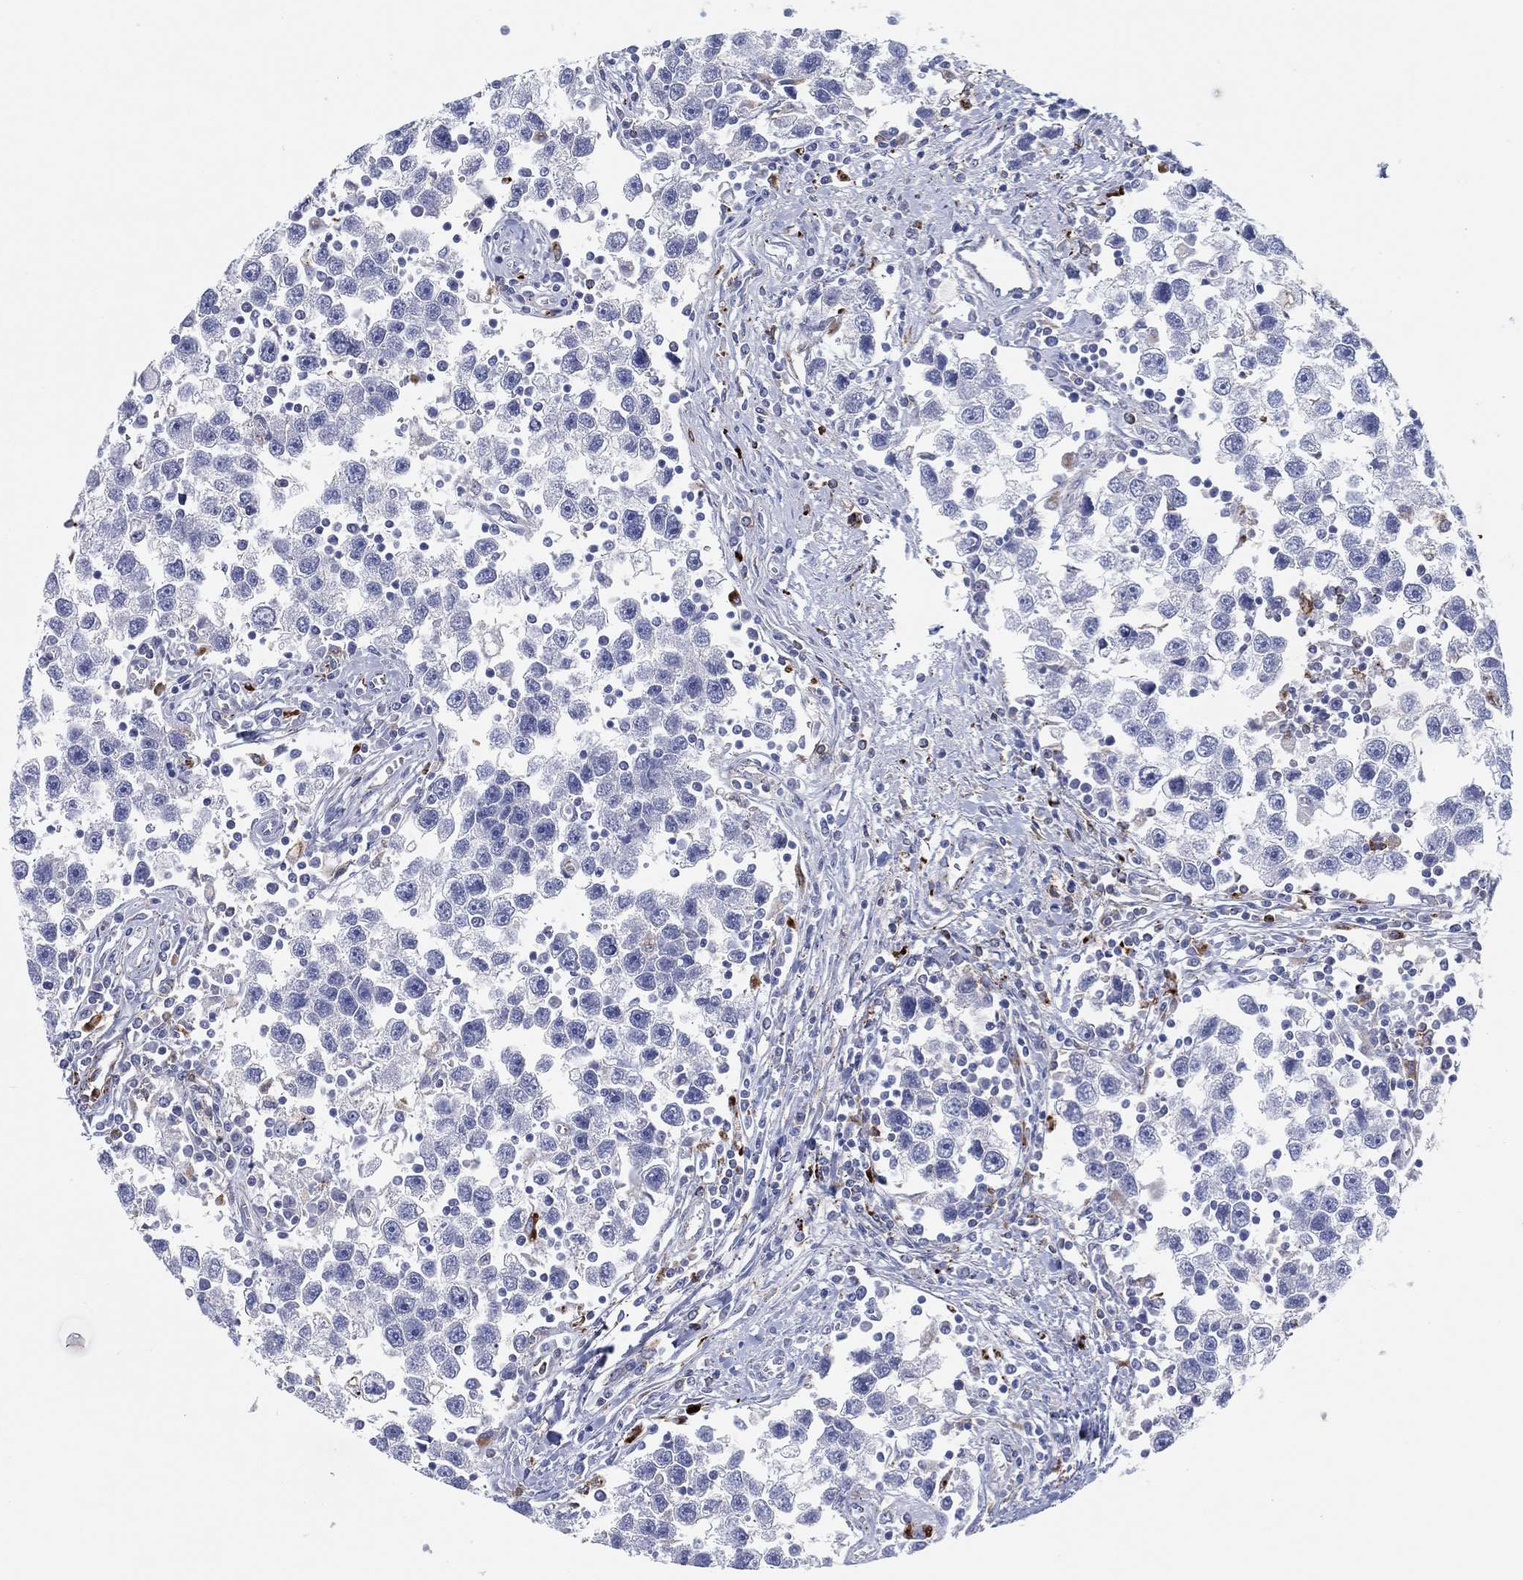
{"staining": {"intensity": "negative", "quantity": "none", "location": "none"}, "tissue": "testis cancer", "cell_type": "Tumor cells", "image_type": "cancer", "snomed": [{"axis": "morphology", "description": "Seminoma, NOS"}, {"axis": "topography", "description": "Testis"}], "caption": "IHC histopathology image of neoplastic tissue: human seminoma (testis) stained with DAB (3,3'-diaminobenzidine) exhibits no significant protein staining in tumor cells. The staining was performed using DAB (3,3'-diaminobenzidine) to visualize the protein expression in brown, while the nuclei were stained in blue with hematoxylin (Magnification: 20x).", "gene": "PLAC8", "patient": {"sex": "male", "age": 30}}